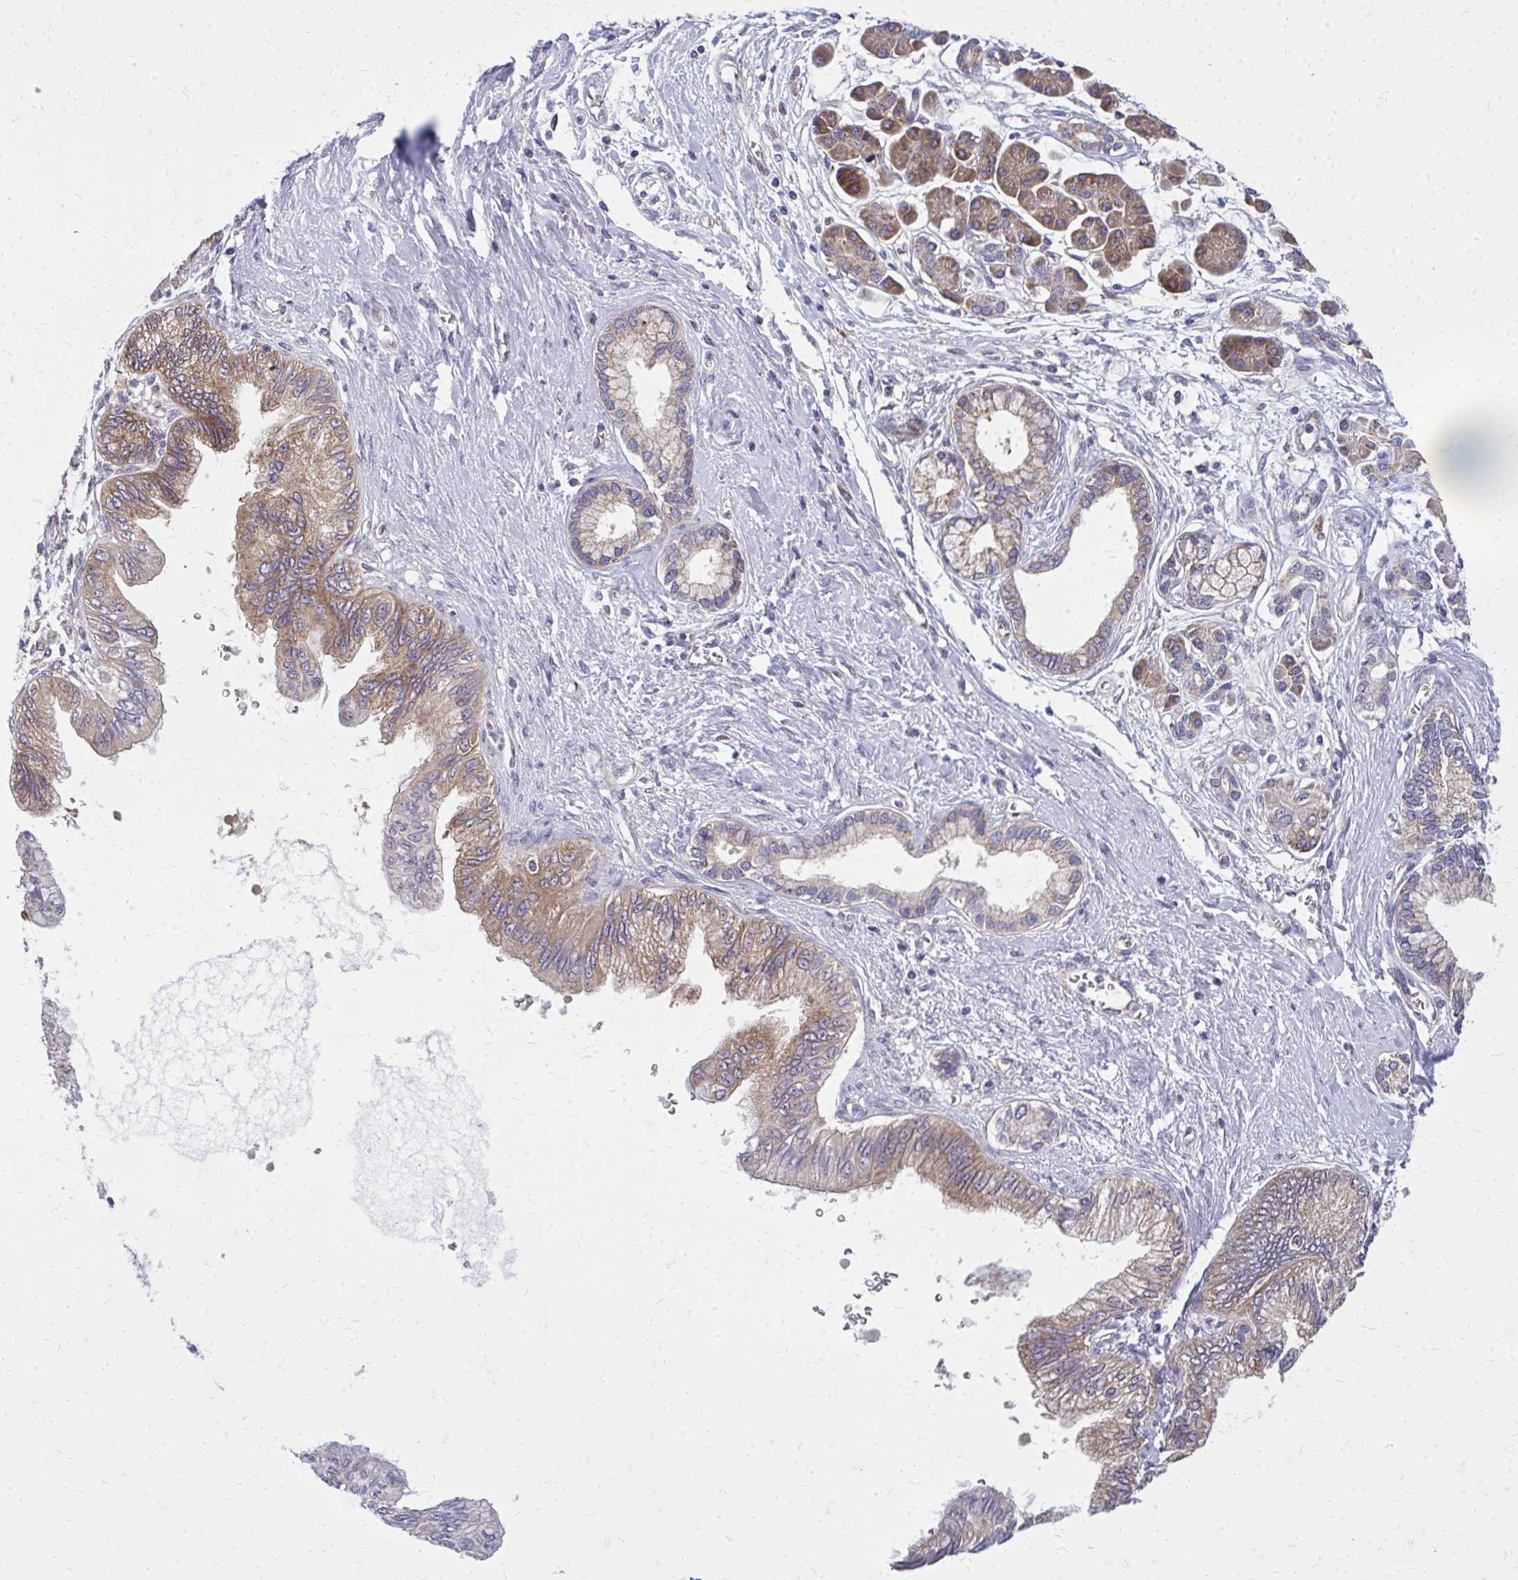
{"staining": {"intensity": "moderate", "quantity": "25%-75%", "location": "cytoplasmic/membranous"}, "tissue": "pancreatic cancer", "cell_type": "Tumor cells", "image_type": "cancer", "snomed": [{"axis": "morphology", "description": "Adenocarcinoma, NOS"}, {"axis": "topography", "description": "Pancreas"}], "caption": "A high-resolution image shows immunohistochemistry staining of adenocarcinoma (pancreatic), which reveals moderate cytoplasmic/membranous expression in approximately 25%-75% of tumor cells.", "gene": "PDK4", "patient": {"sex": "female", "age": 77}}